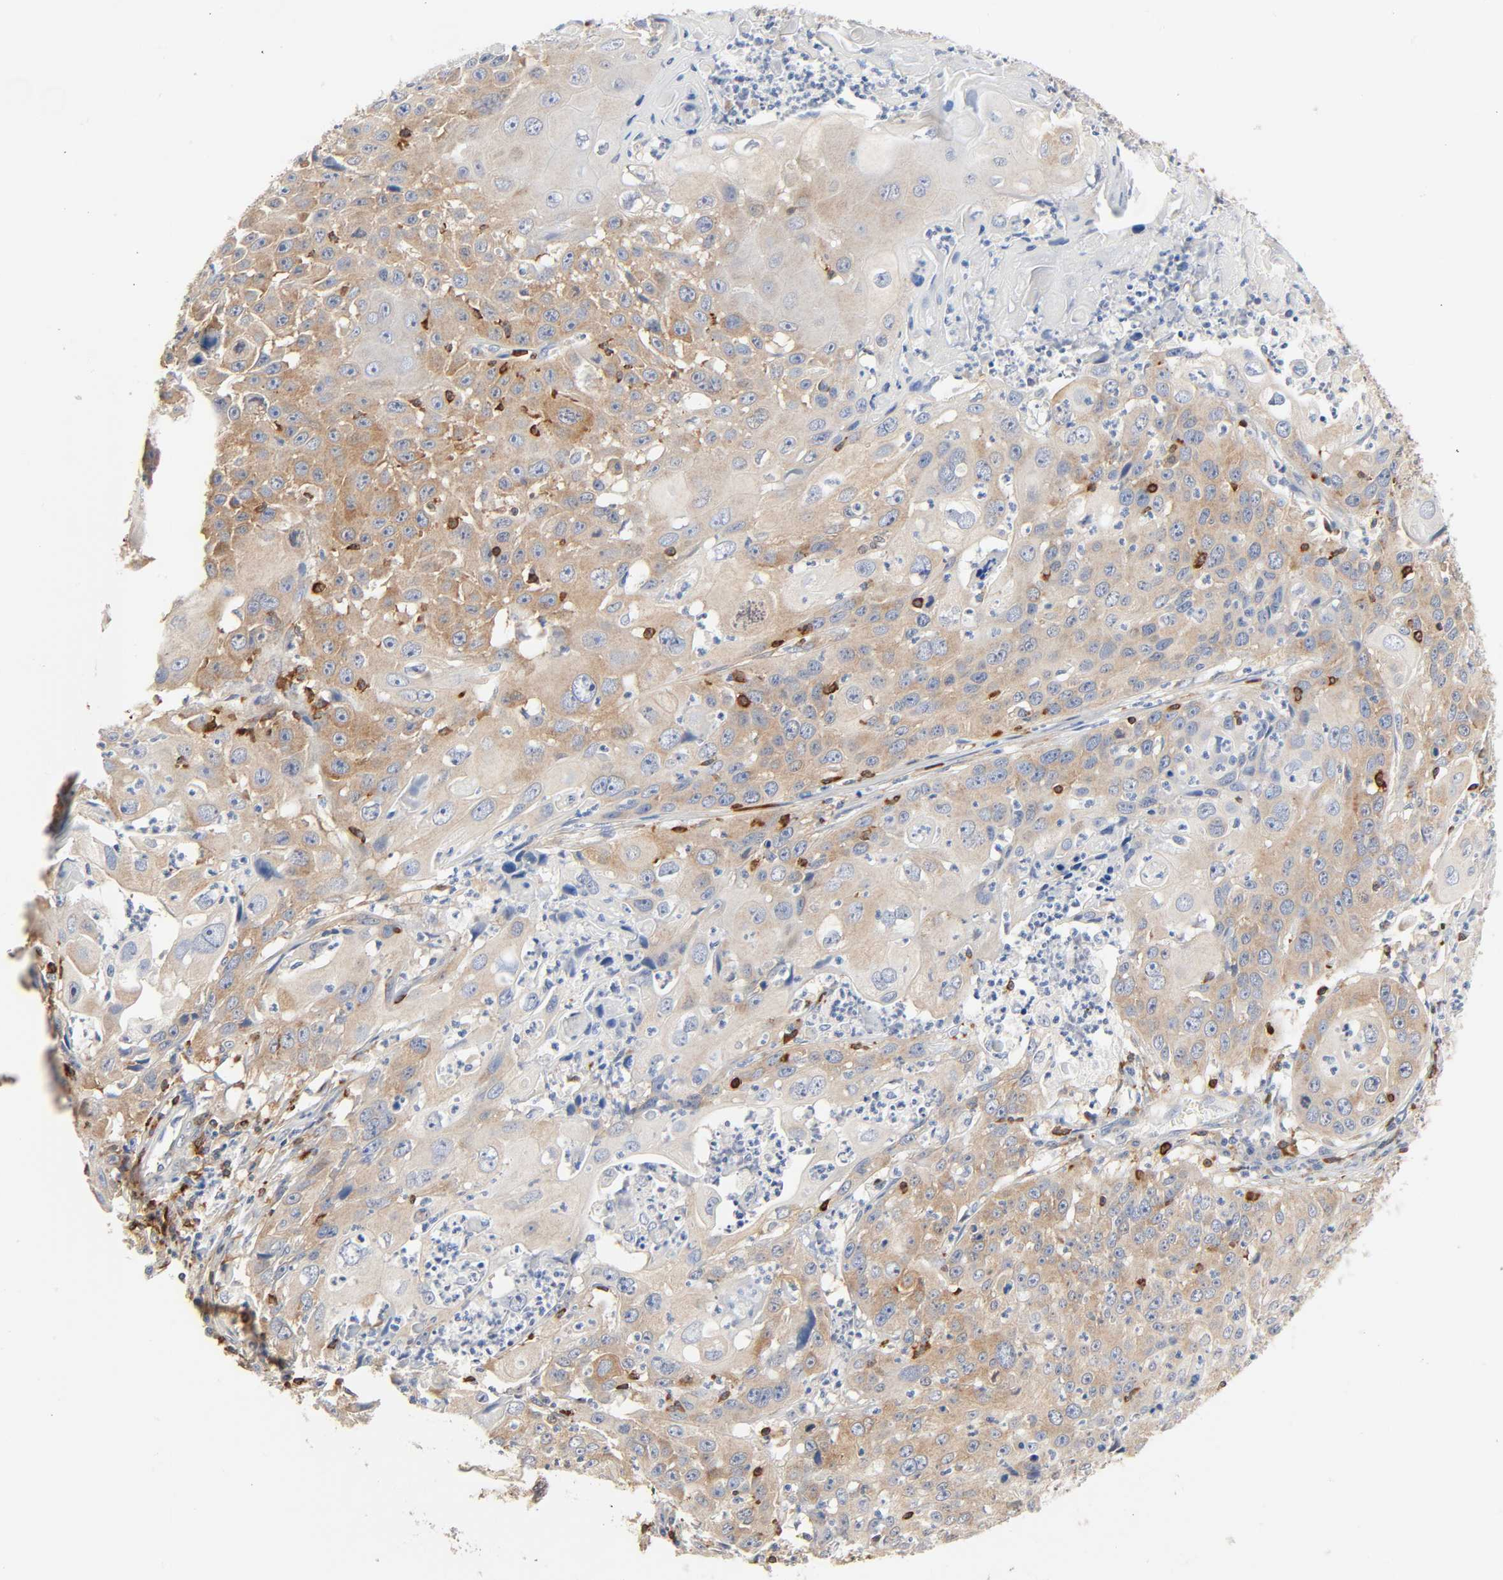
{"staining": {"intensity": "moderate", "quantity": ">75%", "location": "cytoplasmic/membranous"}, "tissue": "cervical cancer", "cell_type": "Tumor cells", "image_type": "cancer", "snomed": [{"axis": "morphology", "description": "Squamous cell carcinoma, NOS"}, {"axis": "topography", "description": "Cervix"}], "caption": "Moderate cytoplasmic/membranous staining is identified in about >75% of tumor cells in cervical cancer (squamous cell carcinoma).", "gene": "BIN1", "patient": {"sex": "female", "age": 39}}